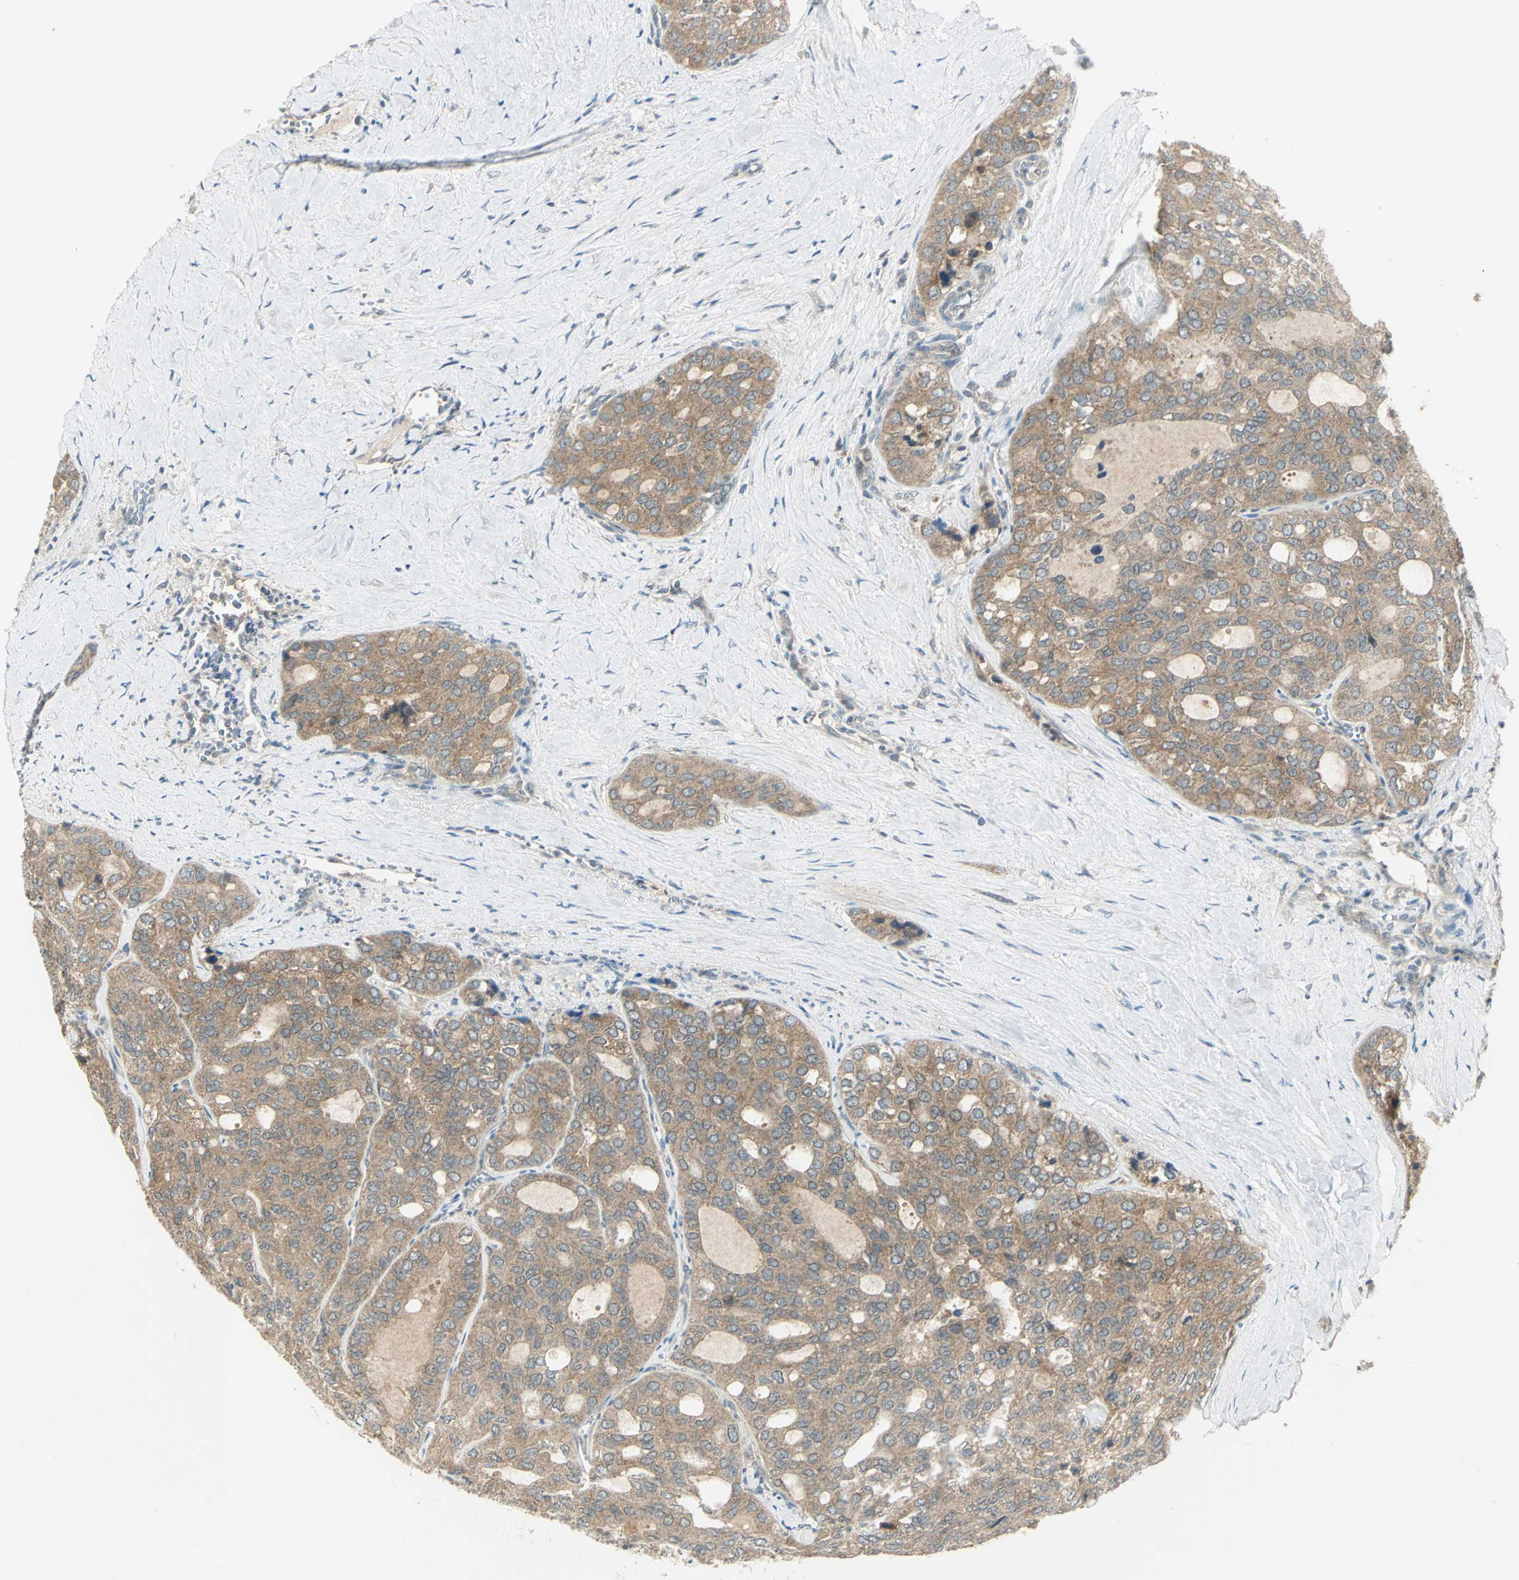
{"staining": {"intensity": "moderate", "quantity": ">75%", "location": "cytoplasmic/membranous"}, "tissue": "thyroid cancer", "cell_type": "Tumor cells", "image_type": "cancer", "snomed": [{"axis": "morphology", "description": "Follicular adenoma carcinoma, NOS"}, {"axis": "topography", "description": "Thyroid gland"}], "caption": "Brown immunohistochemical staining in thyroid follicular adenoma carcinoma demonstrates moderate cytoplasmic/membranous positivity in about >75% of tumor cells.", "gene": "MAPK8IP3", "patient": {"sex": "male", "age": 75}}